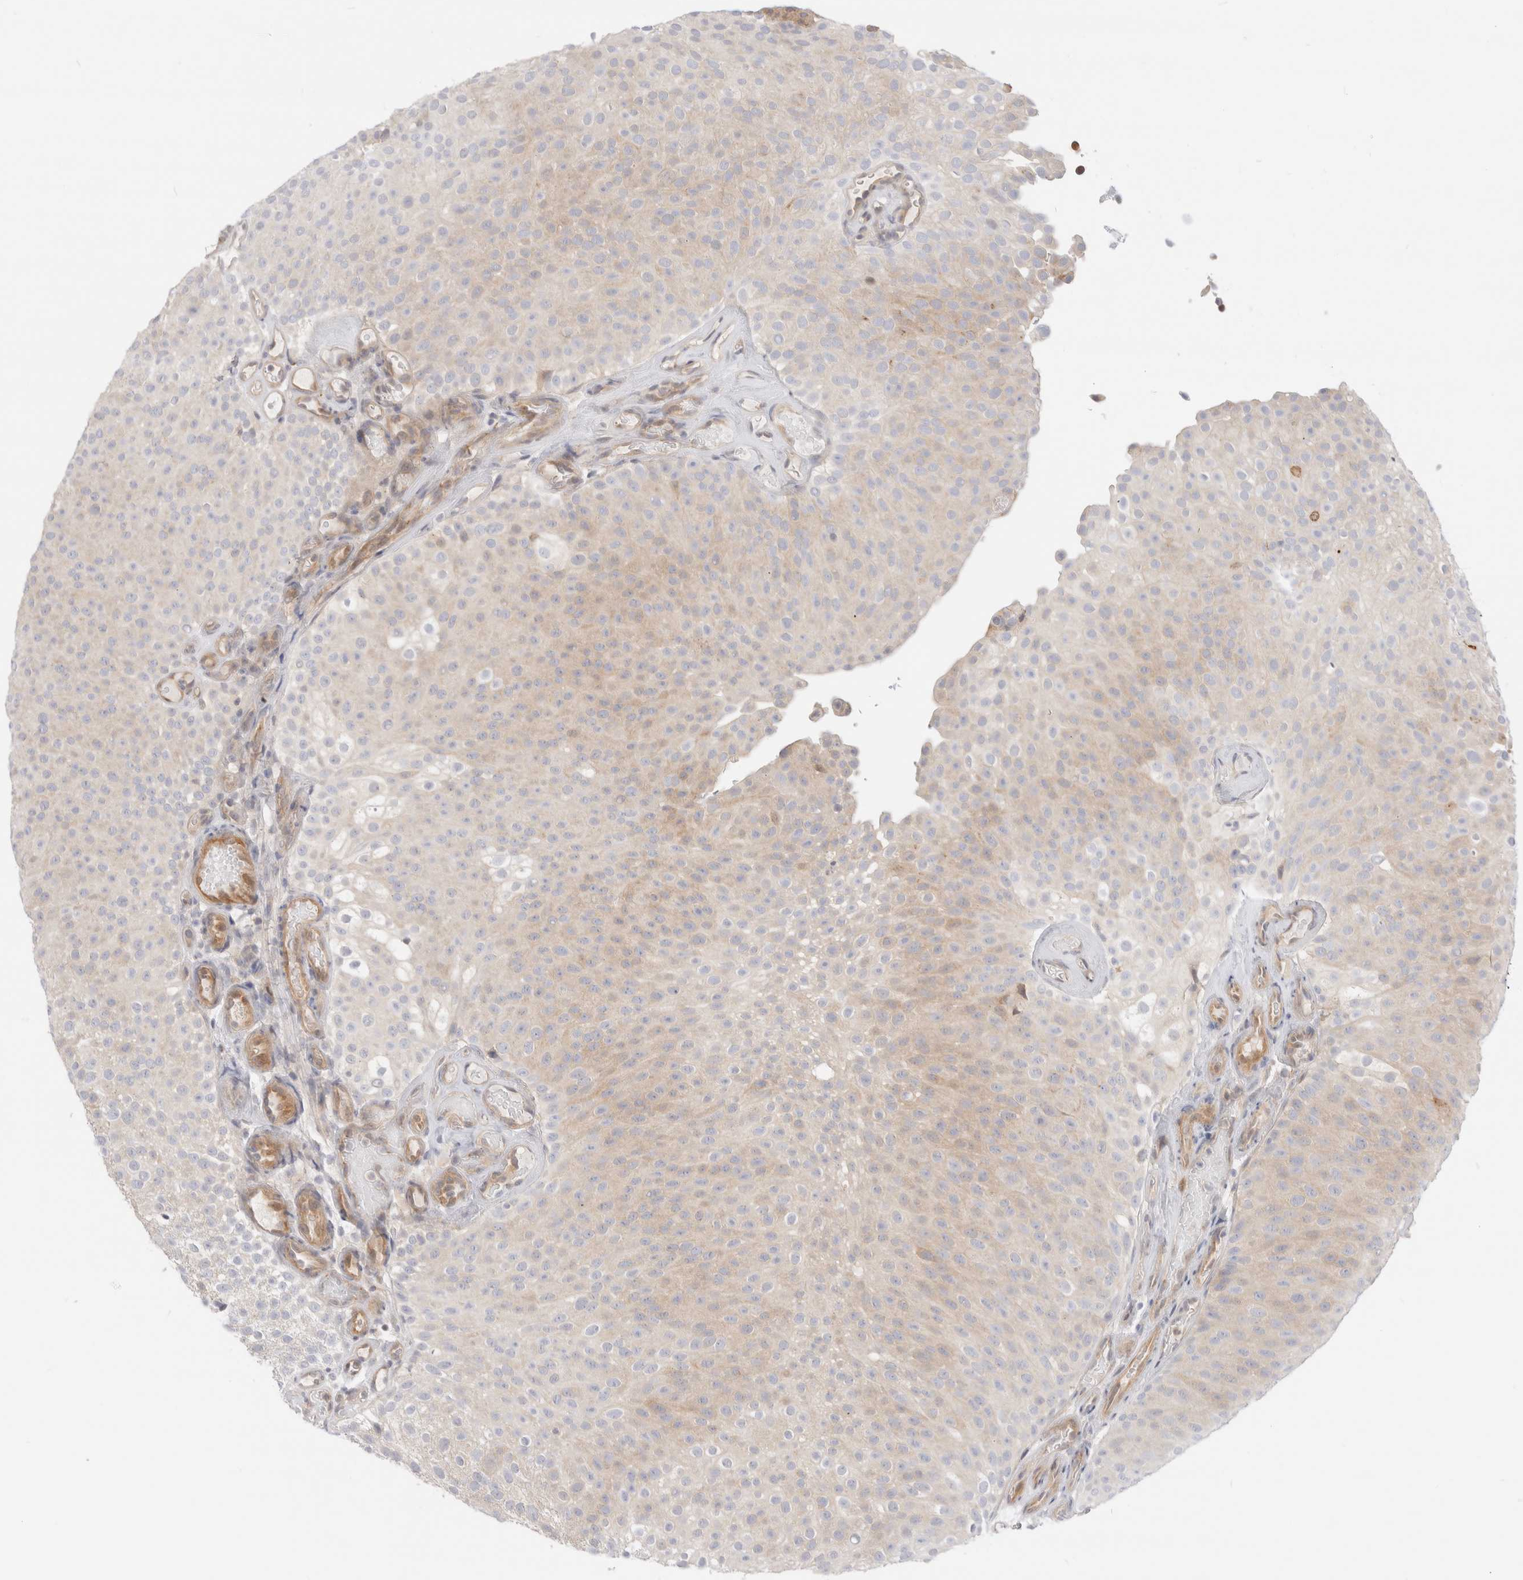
{"staining": {"intensity": "weak", "quantity": "<25%", "location": "cytoplasmic/membranous"}, "tissue": "urothelial cancer", "cell_type": "Tumor cells", "image_type": "cancer", "snomed": [{"axis": "morphology", "description": "Urothelial carcinoma, Low grade"}, {"axis": "topography", "description": "Urinary bladder"}], "caption": "Protein analysis of low-grade urothelial carcinoma reveals no significant positivity in tumor cells. (Brightfield microscopy of DAB (3,3'-diaminobenzidine) immunohistochemistry (IHC) at high magnification).", "gene": "EFCAB13", "patient": {"sex": "male", "age": 78}}